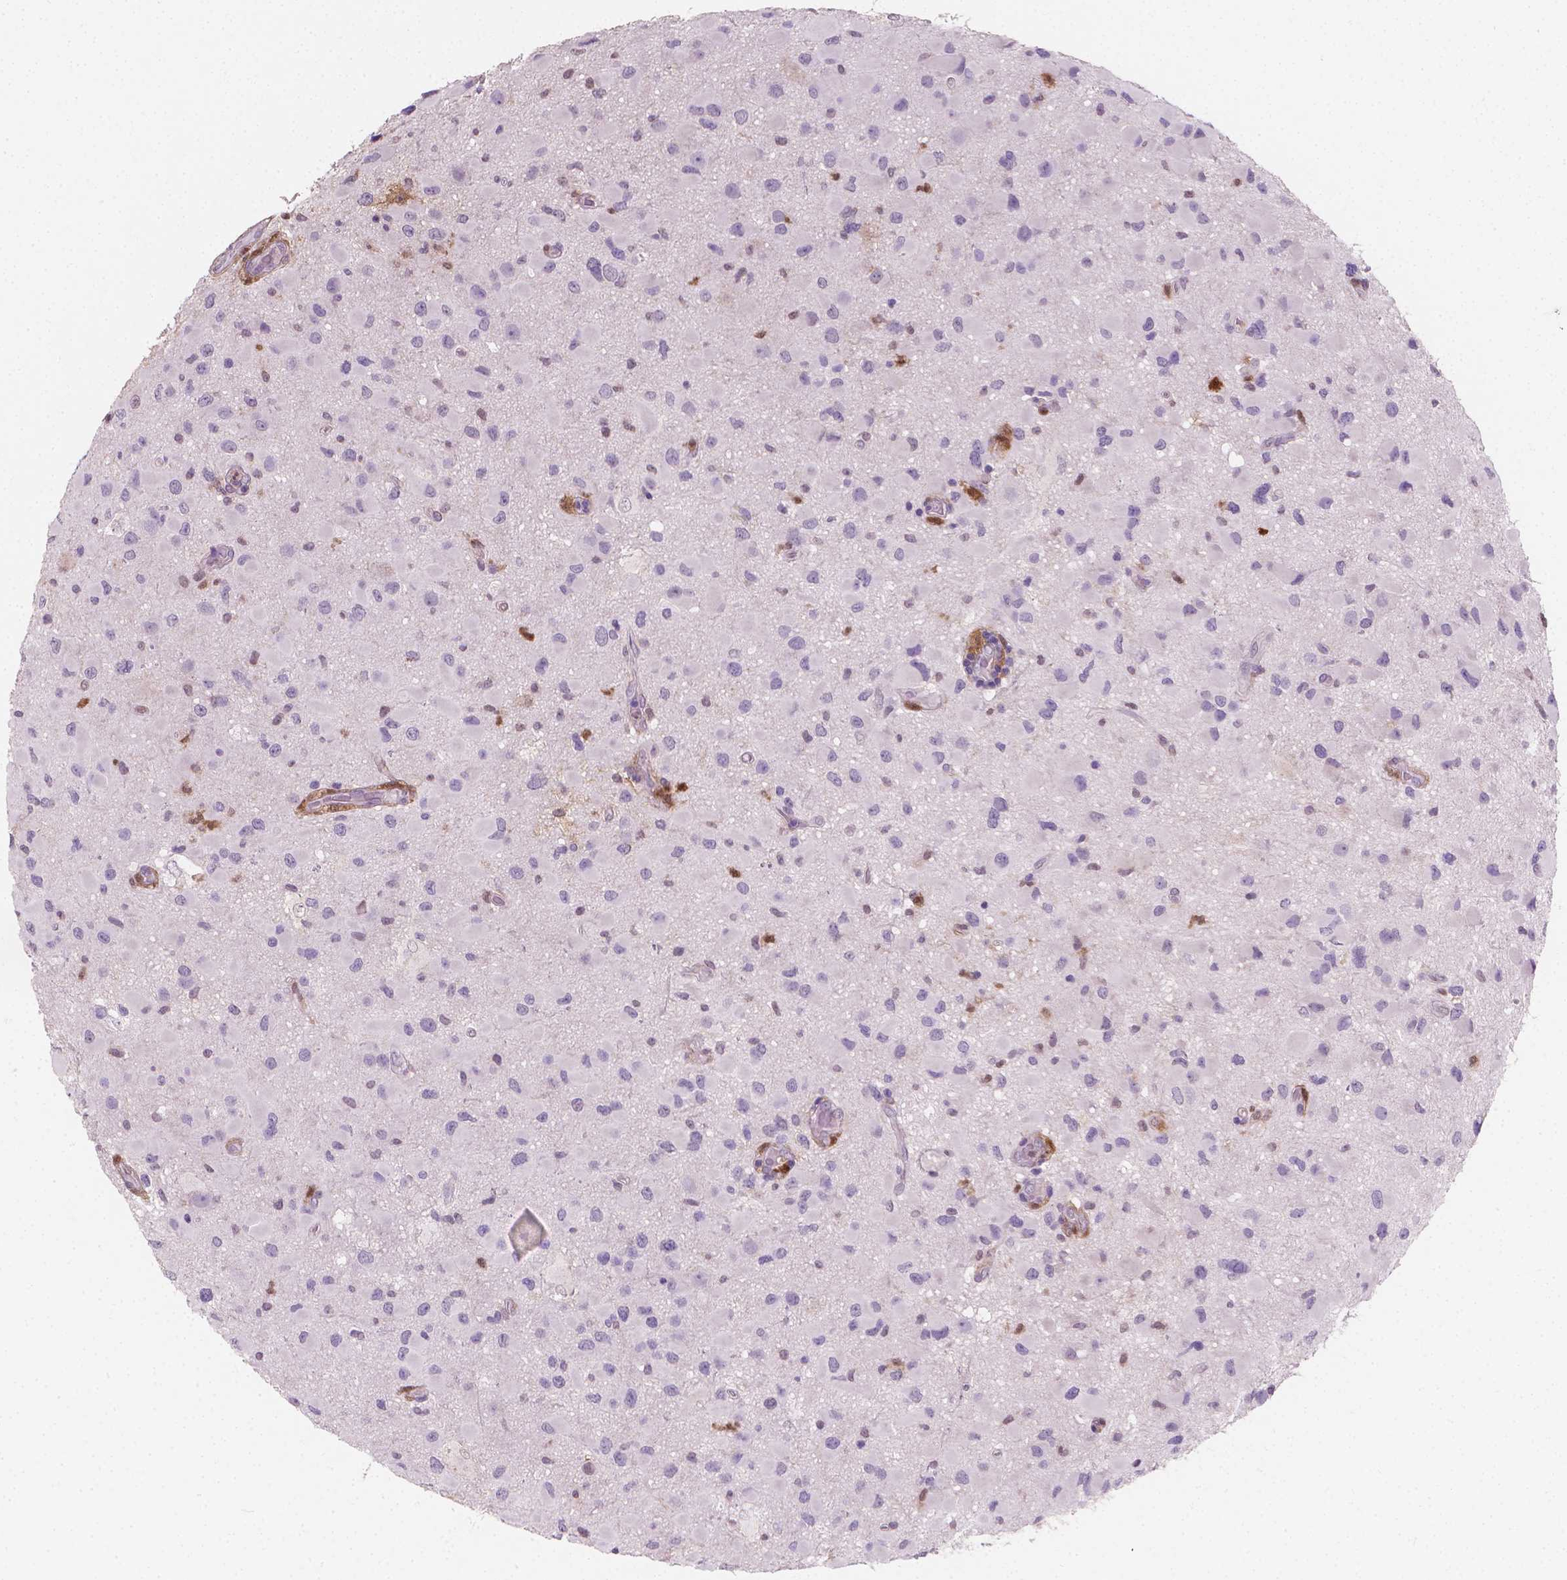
{"staining": {"intensity": "negative", "quantity": "none", "location": "none"}, "tissue": "glioma", "cell_type": "Tumor cells", "image_type": "cancer", "snomed": [{"axis": "morphology", "description": "Glioma, malignant, Low grade"}, {"axis": "topography", "description": "Brain"}], "caption": "IHC histopathology image of low-grade glioma (malignant) stained for a protein (brown), which reveals no positivity in tumor cells.", "gene": "TNFAIP2", "patient": {"sex": "female", "age": 32}}